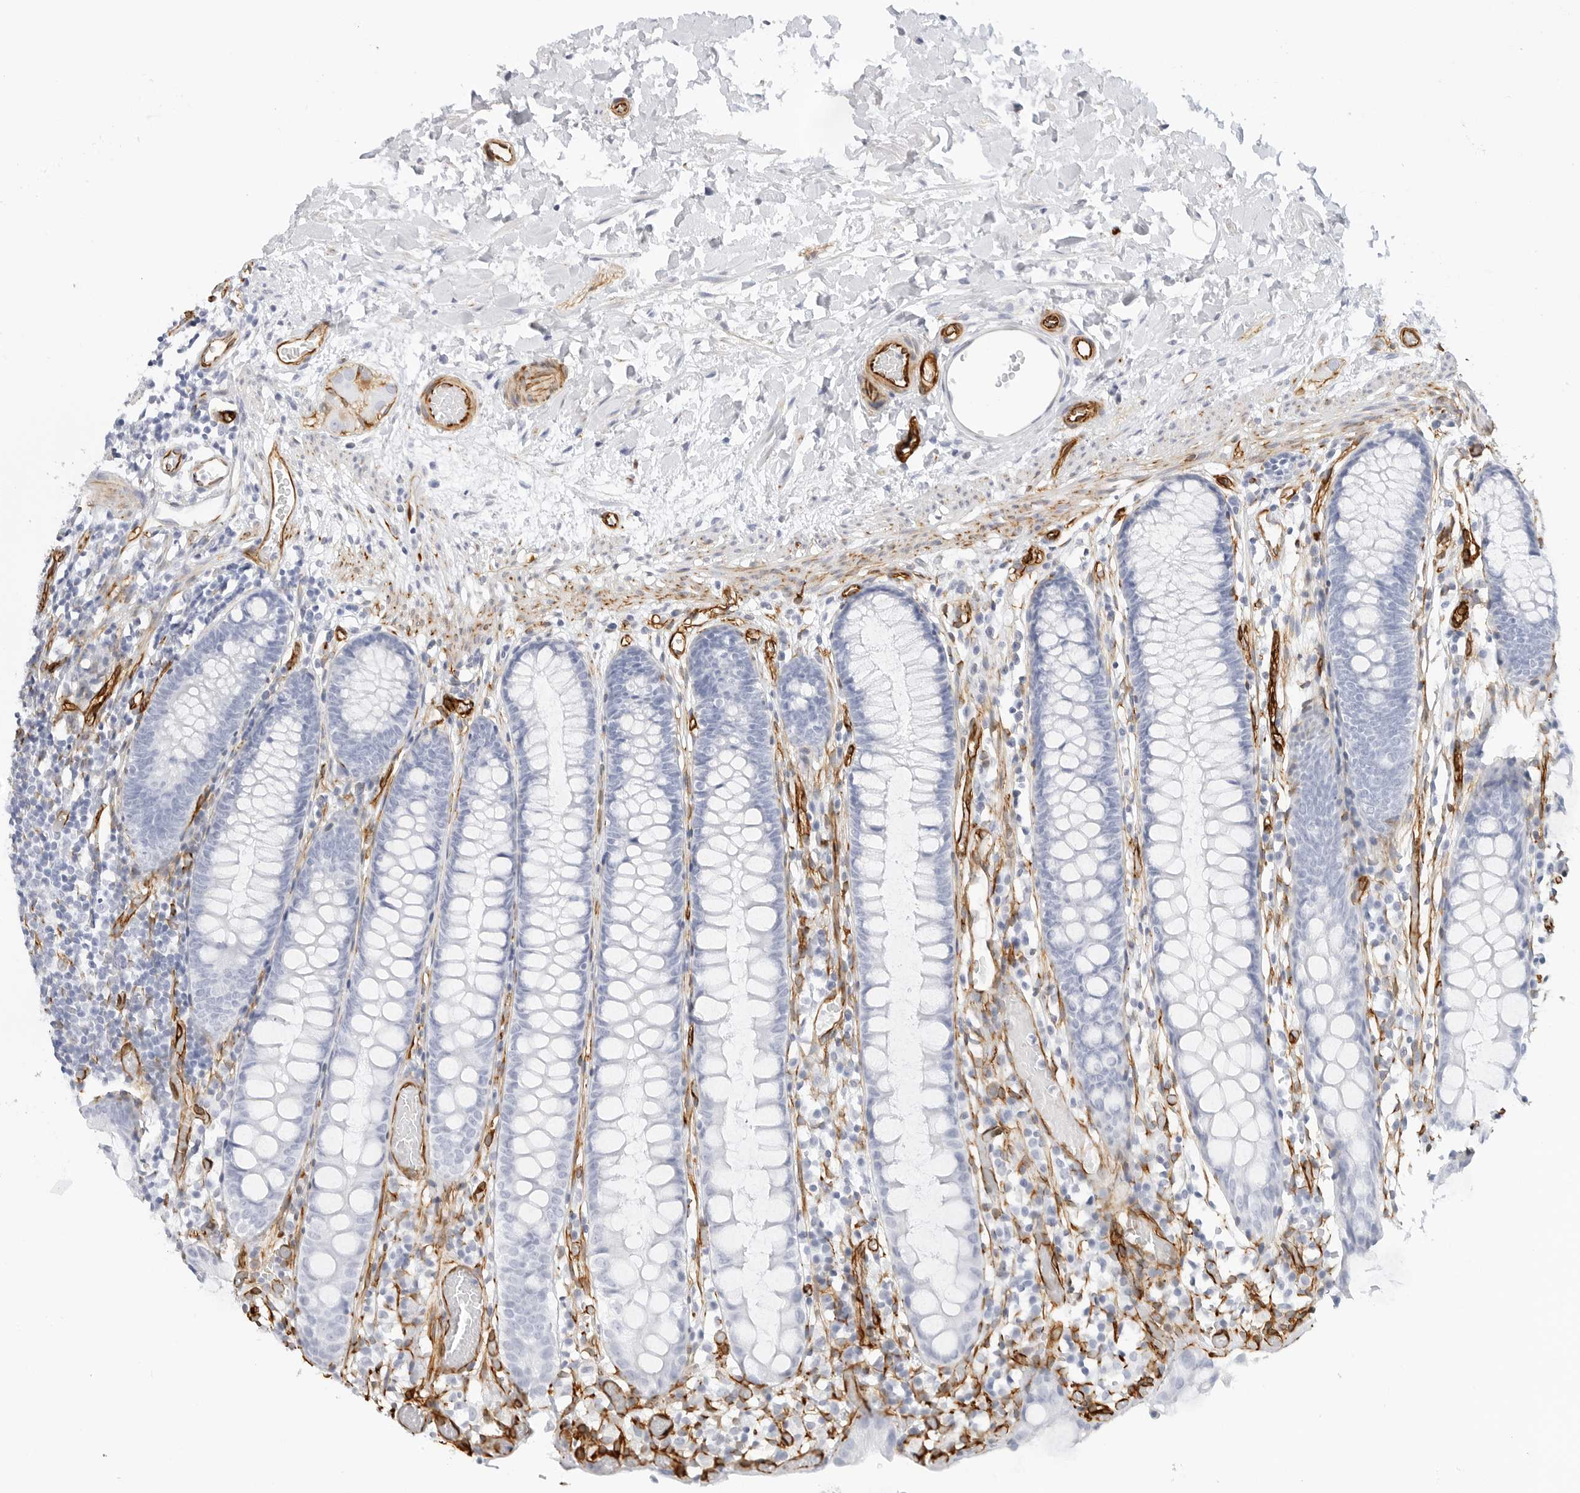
{"staining": {"intensity": "strong", "quantity": ">75%", "location": "cytoplasmic/membranous"}, "tissue": "colon", "cell_type": "Endothelial cells", "image_type": "normal", "snomed": [{"axis": "morphology", "description": "Normal tissue, NOS"}, {"axis": "topography", "description": "Colon"}], "caption": "Endothelial cells reveal high levels of strong cytoplasmic/membranous expression in about >75% of cells in unremarkable colon.", "gene": "NES", "patient": {"sex": "male", "age": 14}}